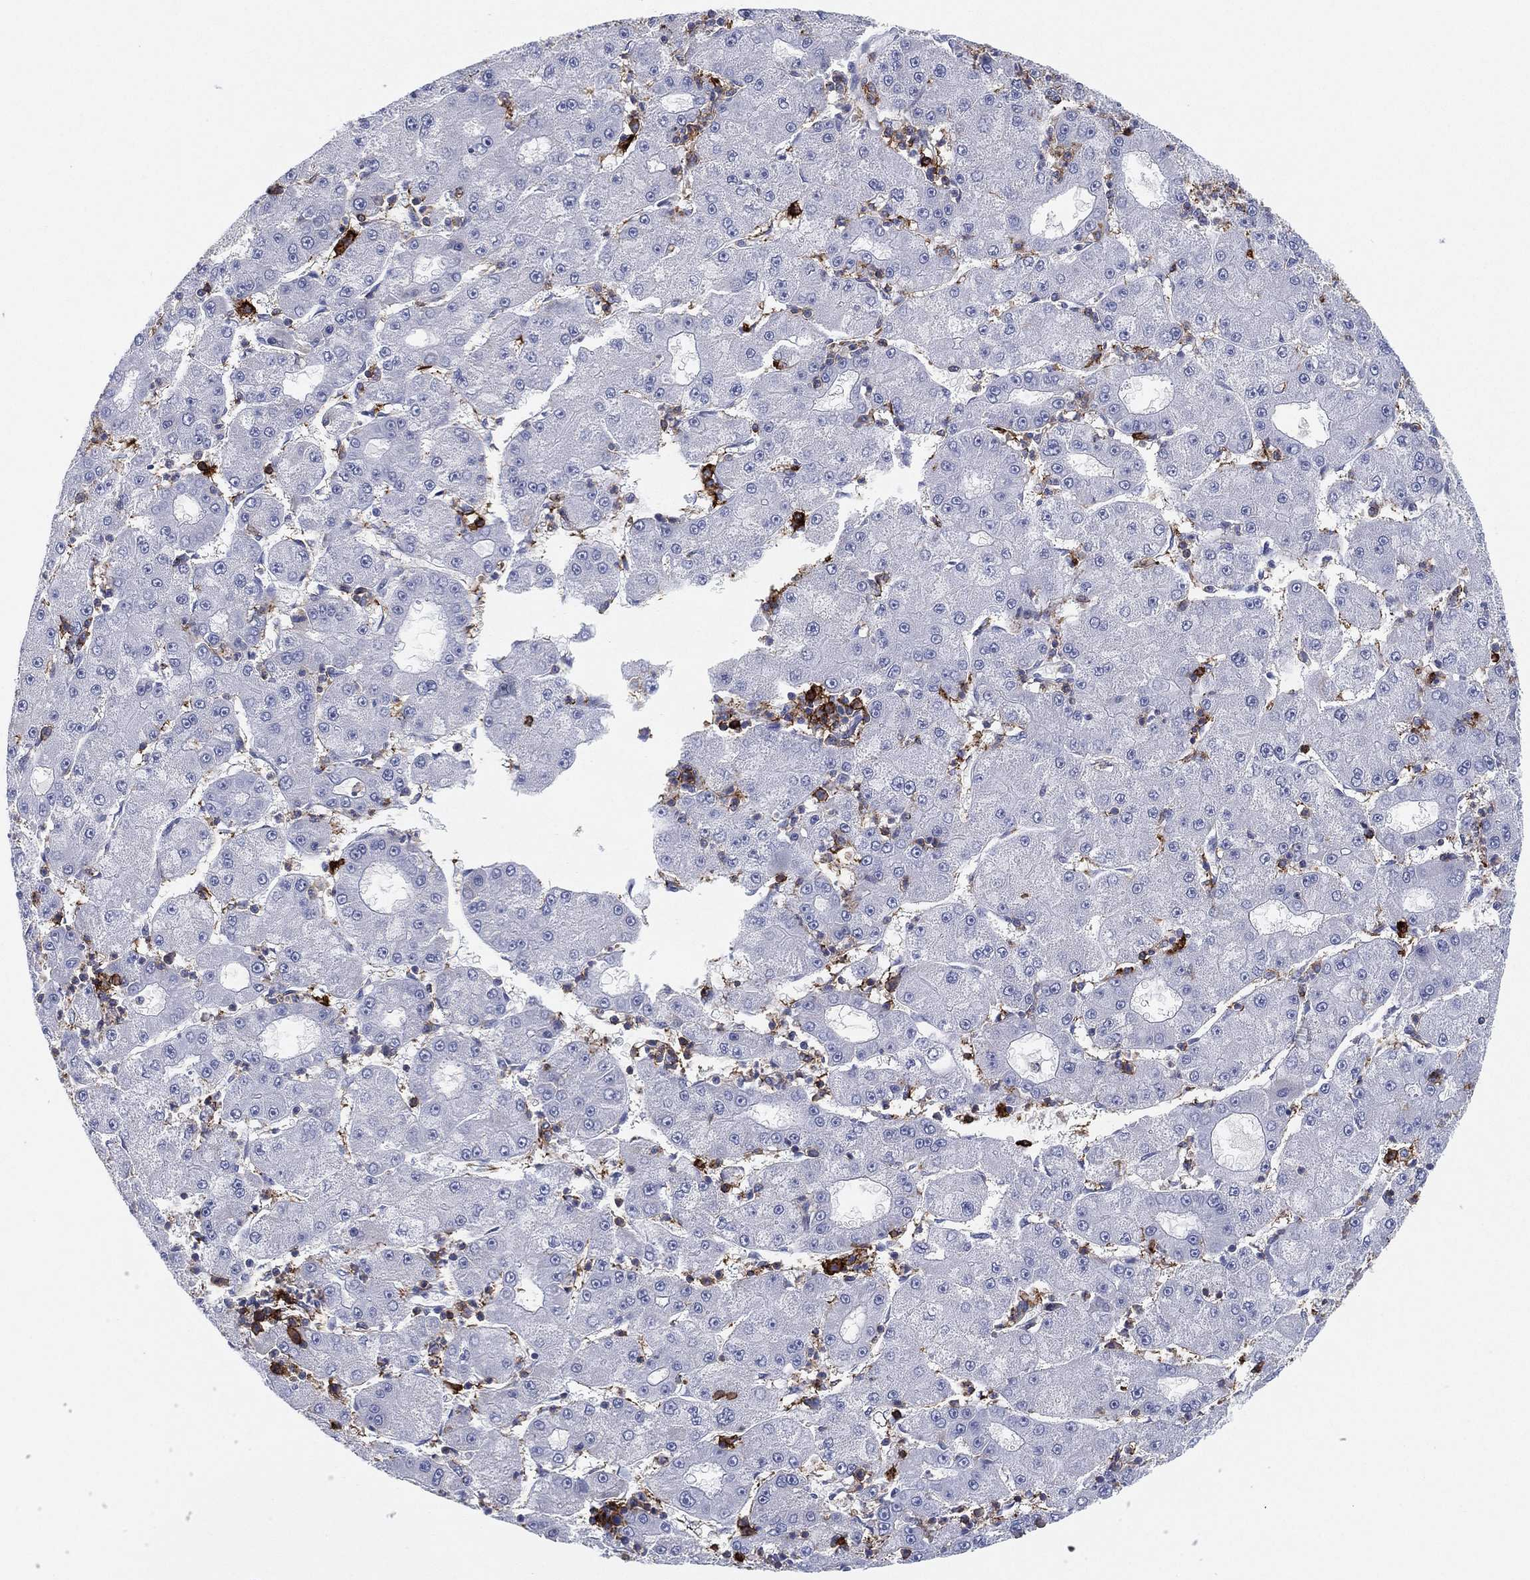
{"staining": {"intensity": "negative", "quantity": "none", "location": "none"}, "tissue": "liver cancer", "cell_type": "Tumor cells", "image_type": "cancer", "snomed": [{"axis": "morphology", "description": "Carcinoma, Hepatocellular, NOS"}, {"axis": "topography", "description": "Liver"}], "caption": "There is no significant staining in tumor cells of liver cancer (hepatocellular carcinoma).", "gene": "SELPLG", "patient": {"sex": "male", "age": 73}}